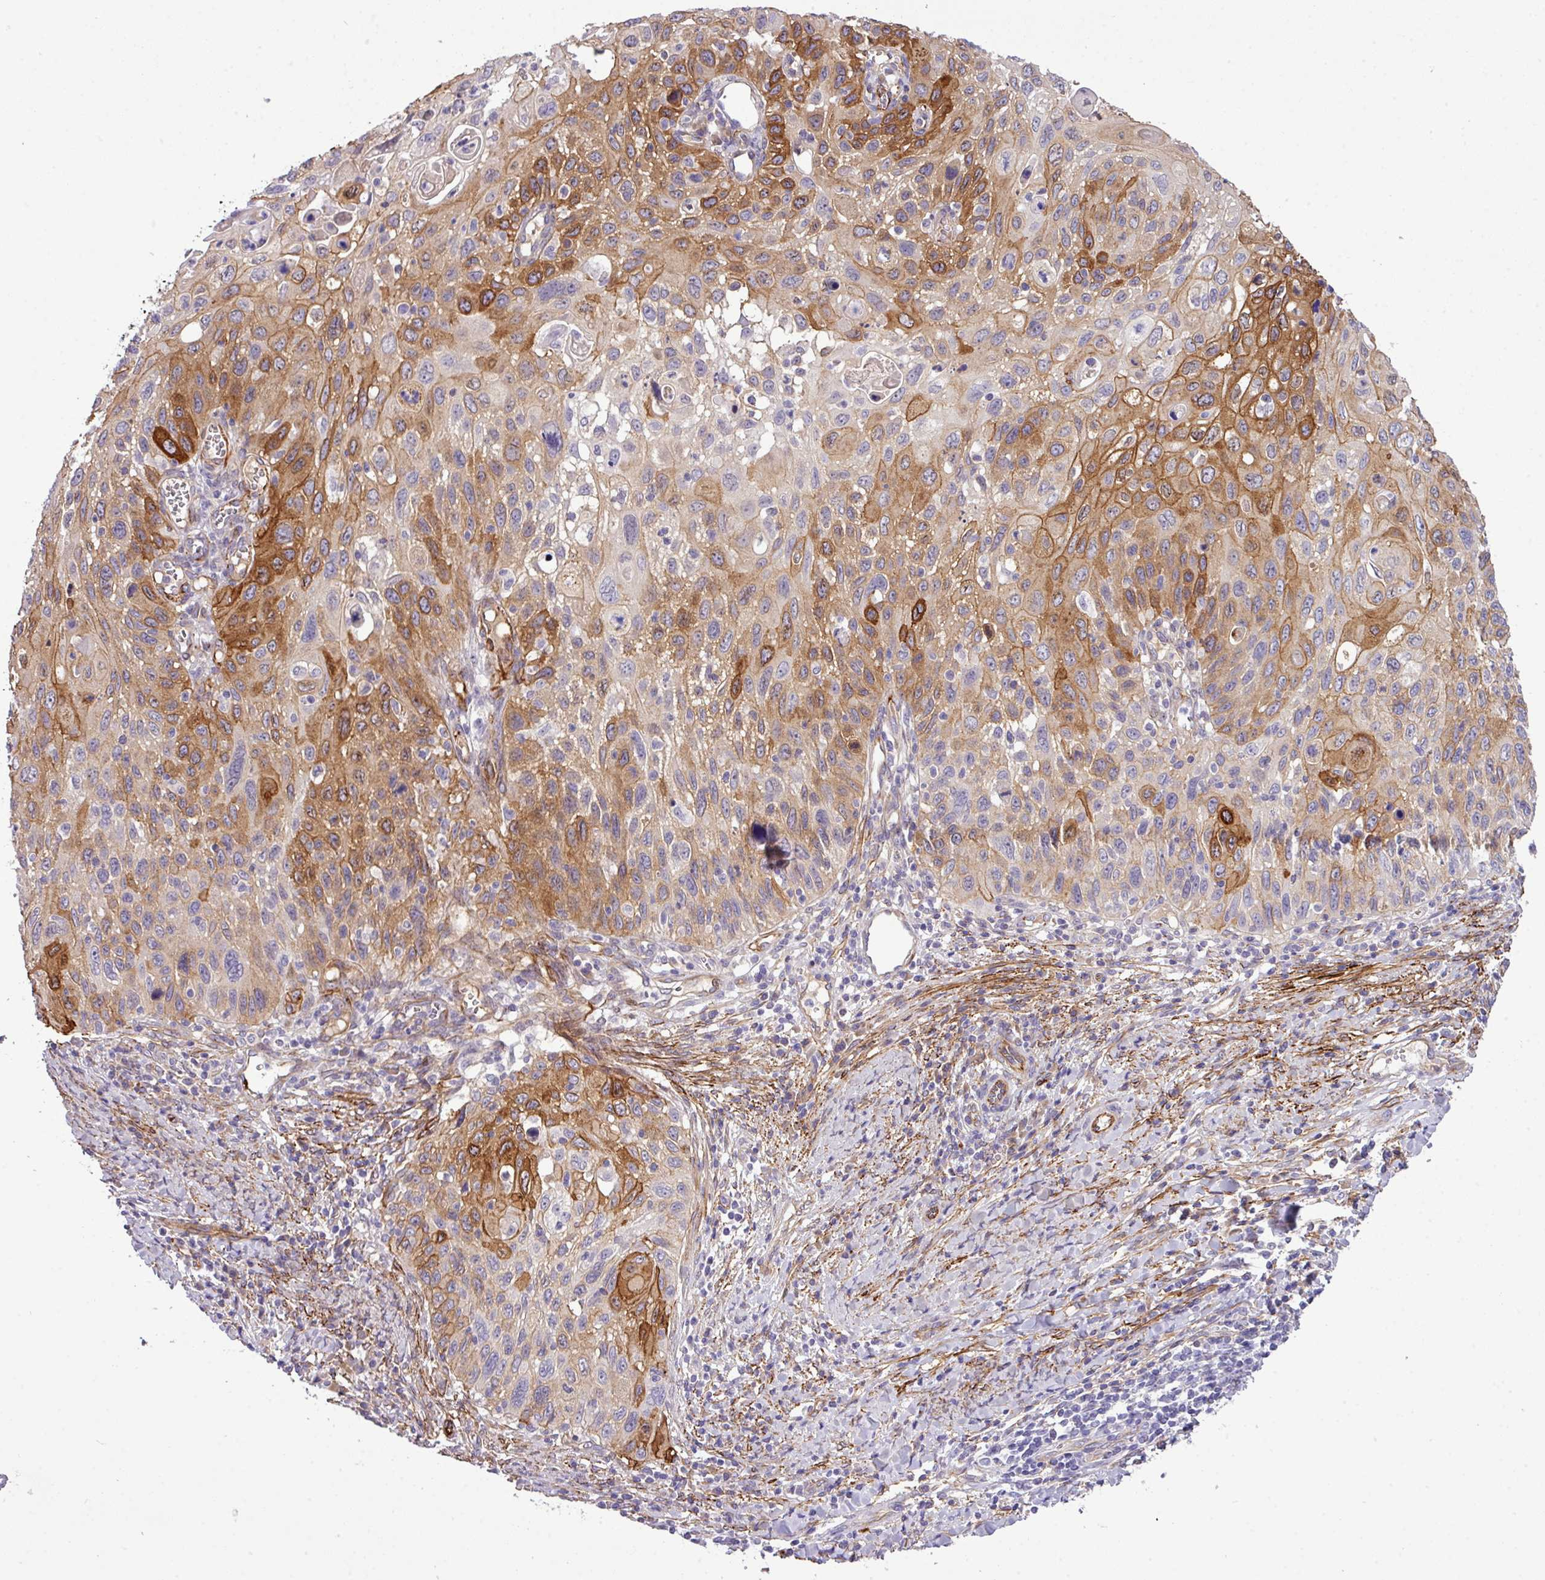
{"staining": {"intensity": "moderate", "quantity": "25%-75%", "location": "cytoplasmic/membranous"}, "tissue": "cervical cancer", "cell_type": "Tumor cells", "image_type": "cancer", "snomed": [{"axis": "morphology", "description": "Squamous cell carcinoma, NOS"}, {"axis": "topography", "description": "Cervix"}], "caption": "The photomicrograph displays staining of cervical cancer, revealing moderate cytoplasmic/membranous protein staining (brown color) within tumor cells.", "gene": "PARD6A", "patient": {"sex": "female", "age": 70}}